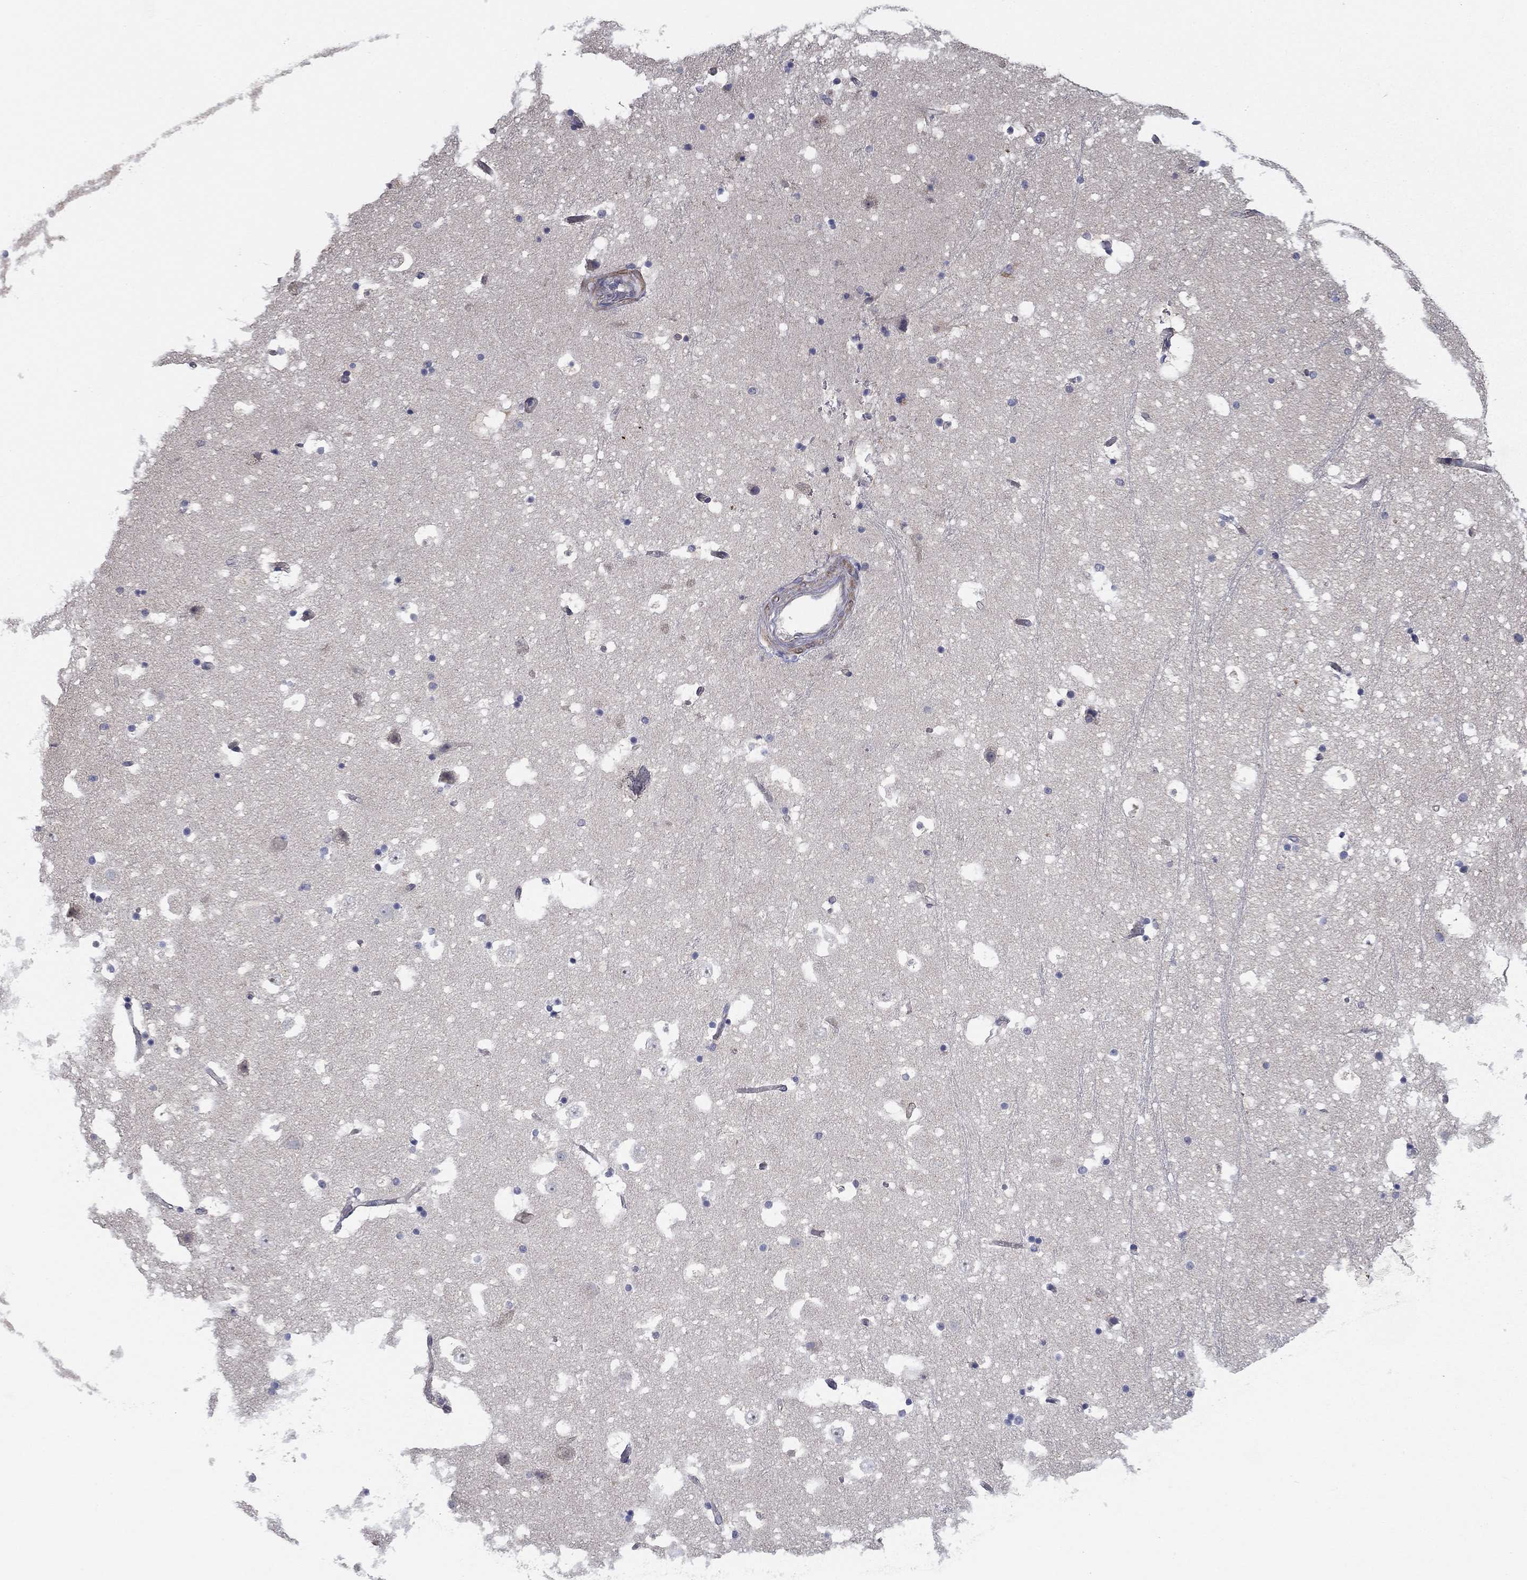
{"staining": {"intensity": "negative", "quantity": "none", "location": "none"}, "tissue": "hippocampus", "cell_type": "Glial cells", "image_type": "normal", "snomed": [{"axis": "morphology", "description": "Normal tissue, NOS"}, {"axis": "topography", "description": "Hippocampus"}], "caption": "High magnification brightfield microscopy of benign hippocampus stained with DAB (3,3'-diaminobenzidine) (brown) and counterstained with hematoxylin (blue): glial cells show no significant expression. (DAB (3,3'-diaminobenzidine) immunohistochemistry (IHC), high magnification).", "gene": "GRK7", "patient": {"sex": "male", "age": 51}}